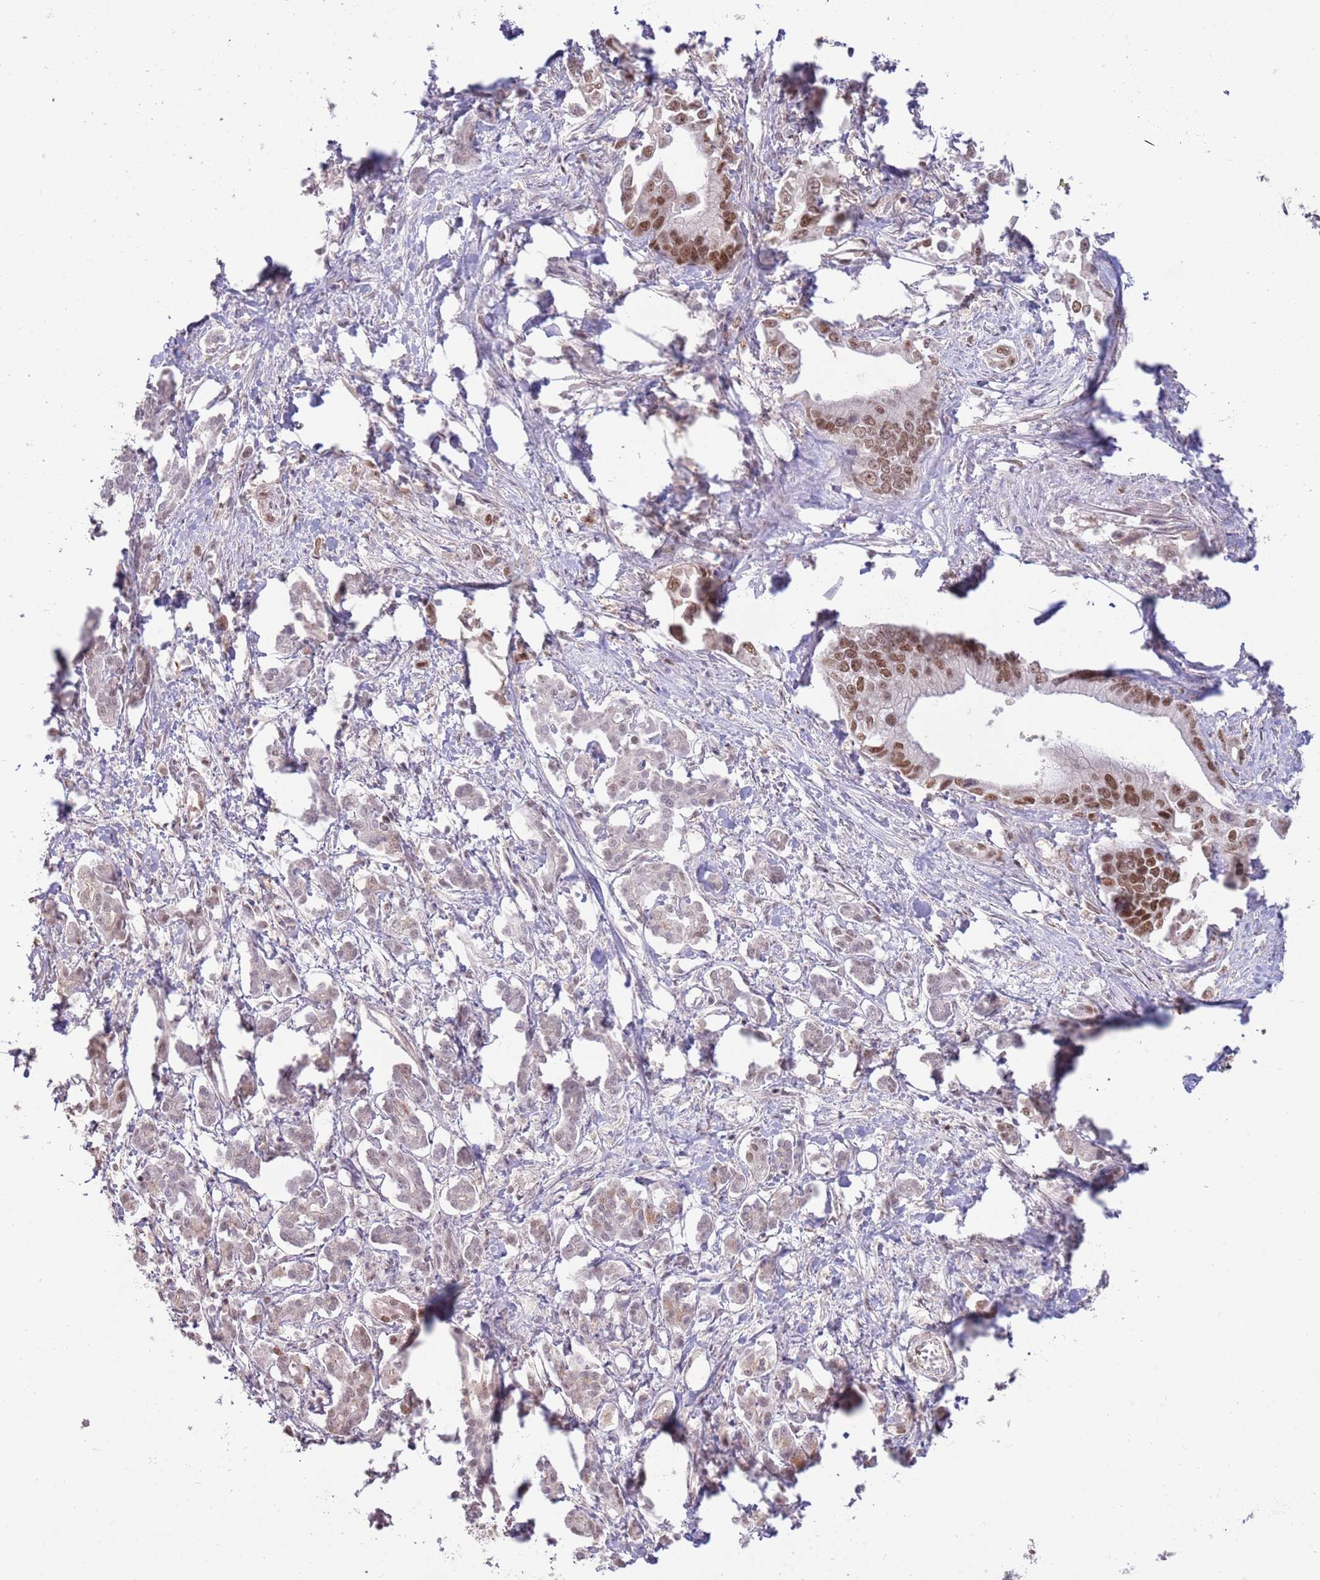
{"staining": {"intensity": "moderate", "quantity": ">75%", "location": "nuclear"}, "tissue": "pancreatic cancer", "cell_type": "Tumor cells", "image_type": "cancer", "snomed": [{"axis": "morphology", "description": "Adenocarcinoma, NOS"}, {"axis": "topography", "description": "Pancreas"}], "caption": "Immunohistochemical staining of adenocarcinoma (pancreatic) shows moderate nuclear protein expression in approximately >75% of tumor cells.", "gene": "ZBTB7A", "patient": {"sex": "male", "age": 61}}